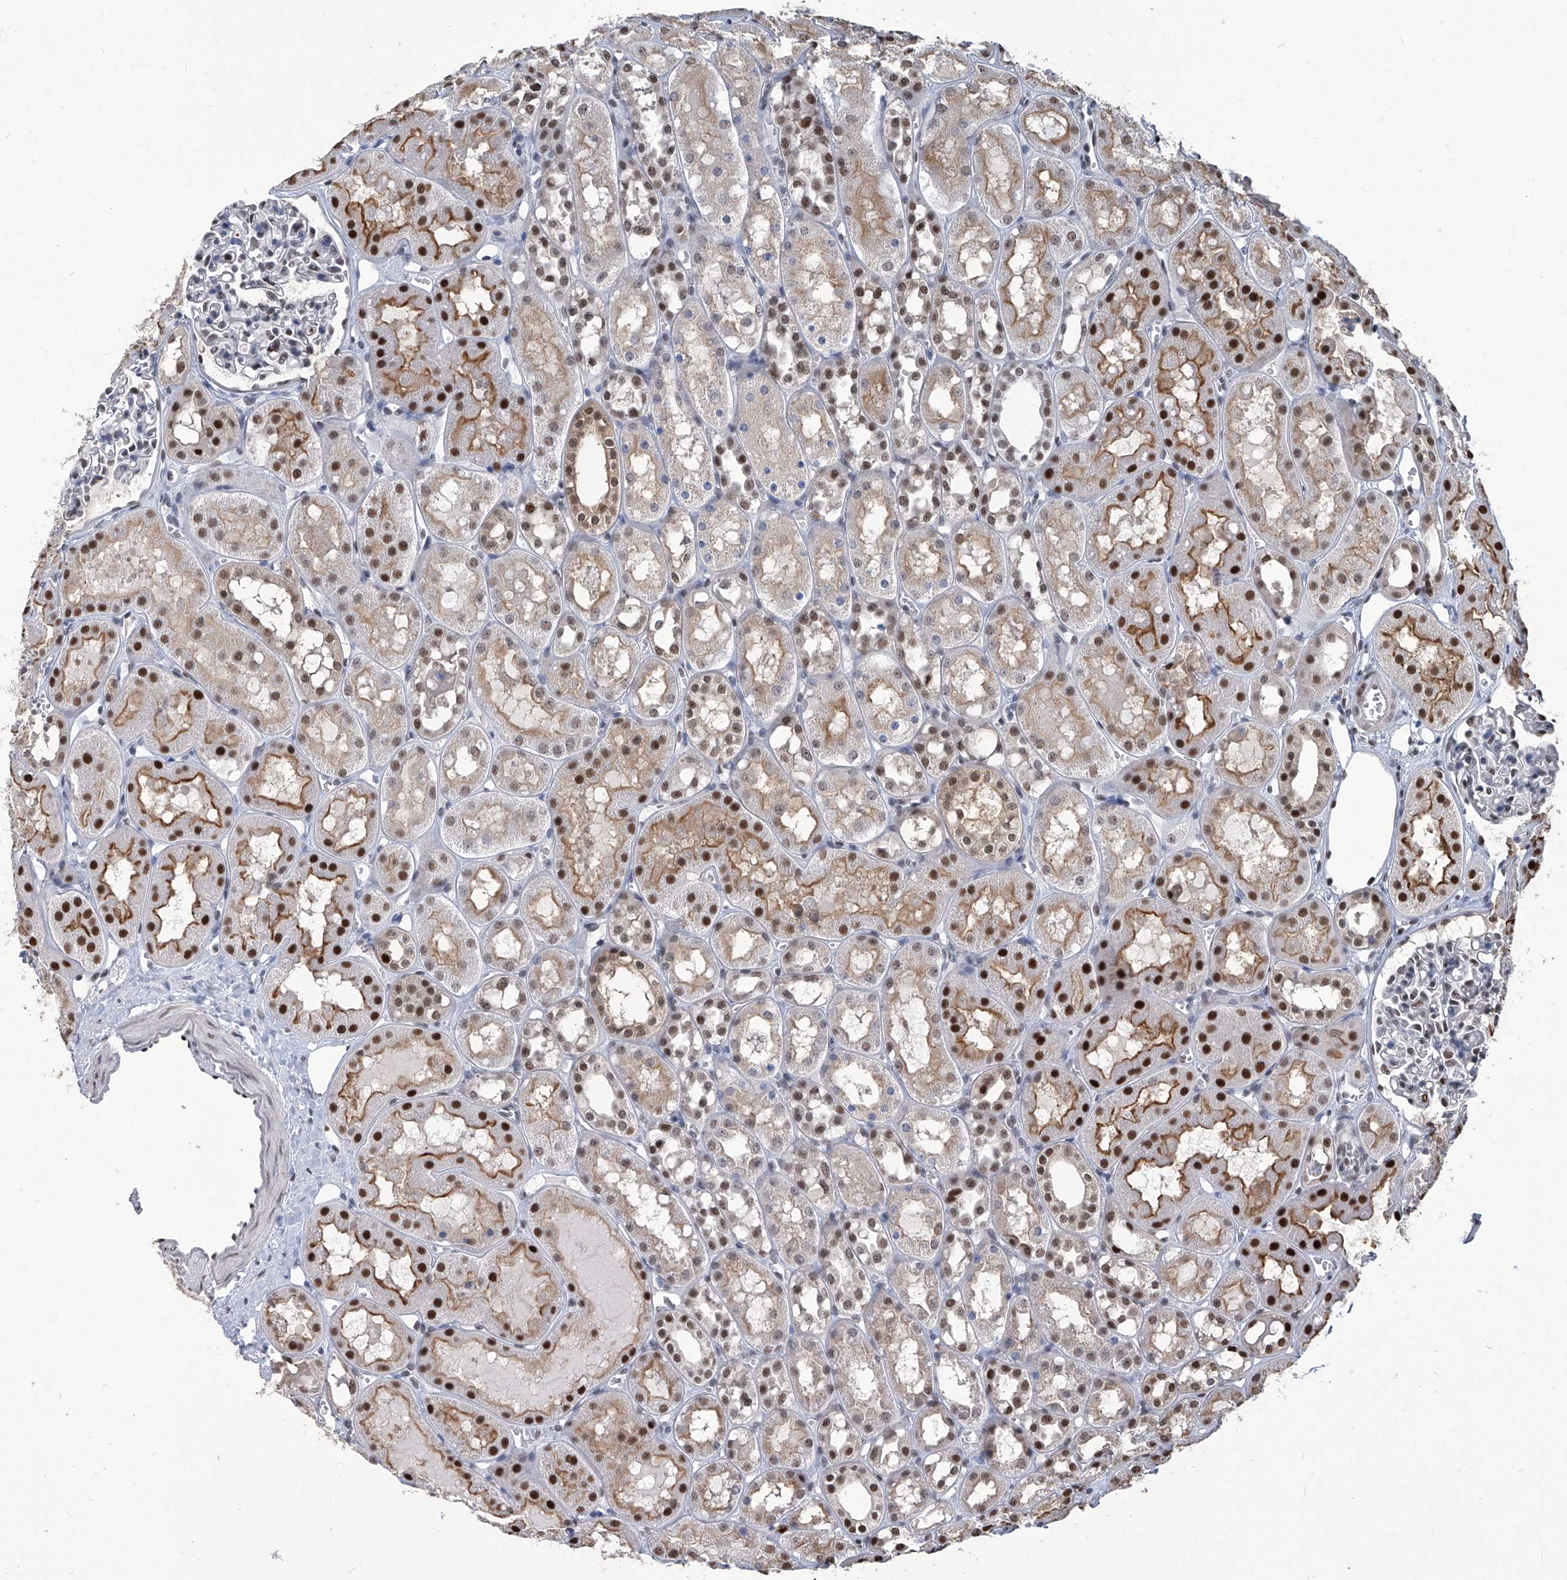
{"staining": {"intensity": "negative", "quantity": "none", "location": "none"}, "tissue": "kidney", "cell_type": "Cells in glomeruli", "image_type": "normal", "snomed": [{"axis": "morphology", "description": "Normal tissue, NOS"}, {"axis": "topography", "description": "Kidney"}], "caption": "IHC photomicrograph of unremarkable human kidney stained for a protein (brown), which displays no expression in cells in glomeruli. Brightfield microscopy of immunohistochemistry (IHC) stained with DAB (3,3'-diaminobenzidine) (brown) and hematoxylin (blue), captured at high magnification.", "gene": "PCNA", "patient": {"sex": "male", "age": 16}}